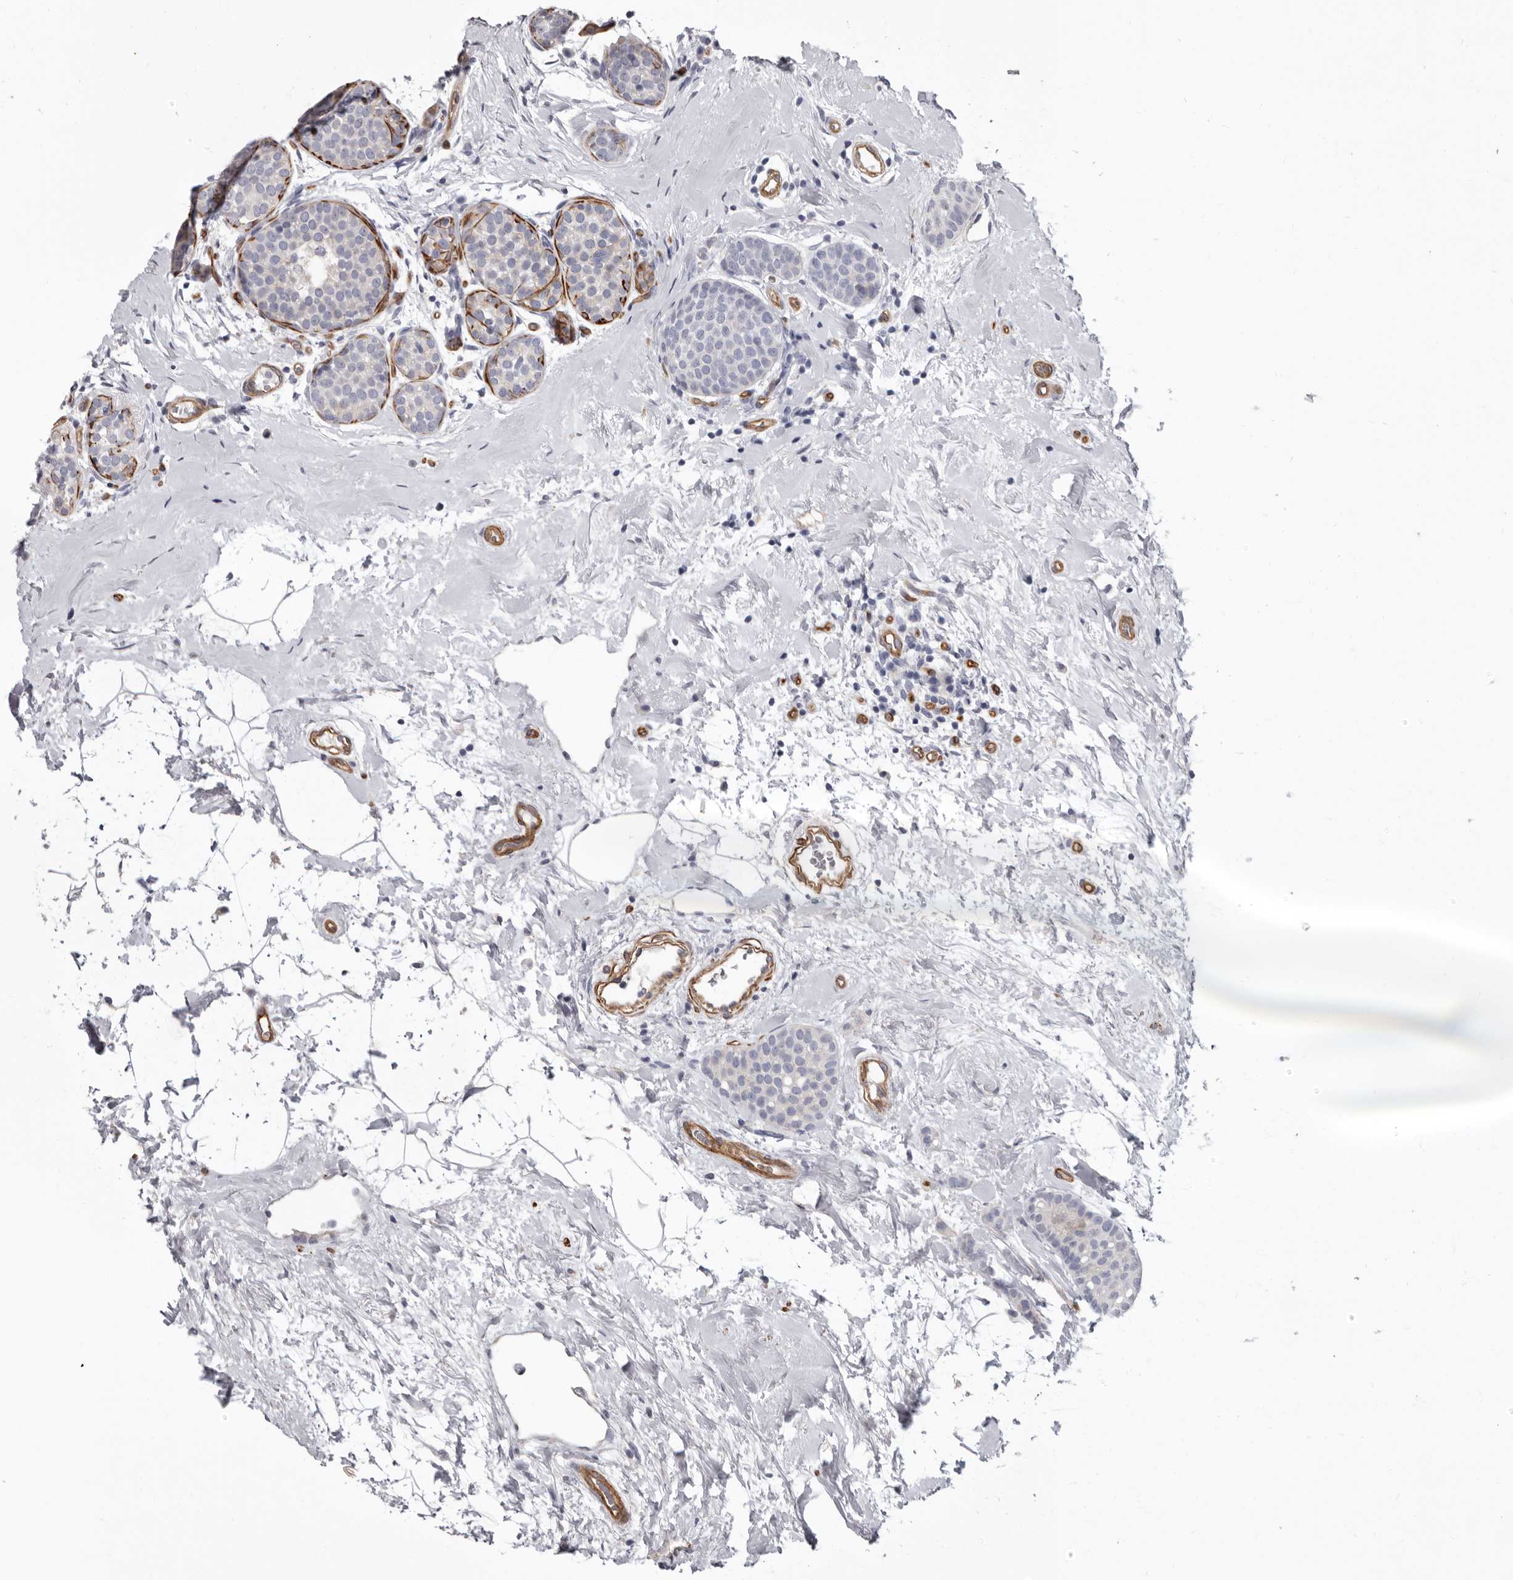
{"staining": {"intensity": "negative", "quantity": "none", "location": "none"}, "tissue": "breast cancer", "cell_type": "Tumor cells", "image_type": "cancer", "snomed": [{"axis": "morphology", "description": "Lobular carcinoma, in situ"}, {"axis": "morphology", "description": "Lobular carcinoma"}, {"axis": "topography", "description": "Breast"}], "caption": "Immunohistochemical staining of breast cancer (lobular carcinoma) displays no significant expression in tumor cells.", "gene": "ADGRL4", "patient": {"sex": "female", "age": 41}}